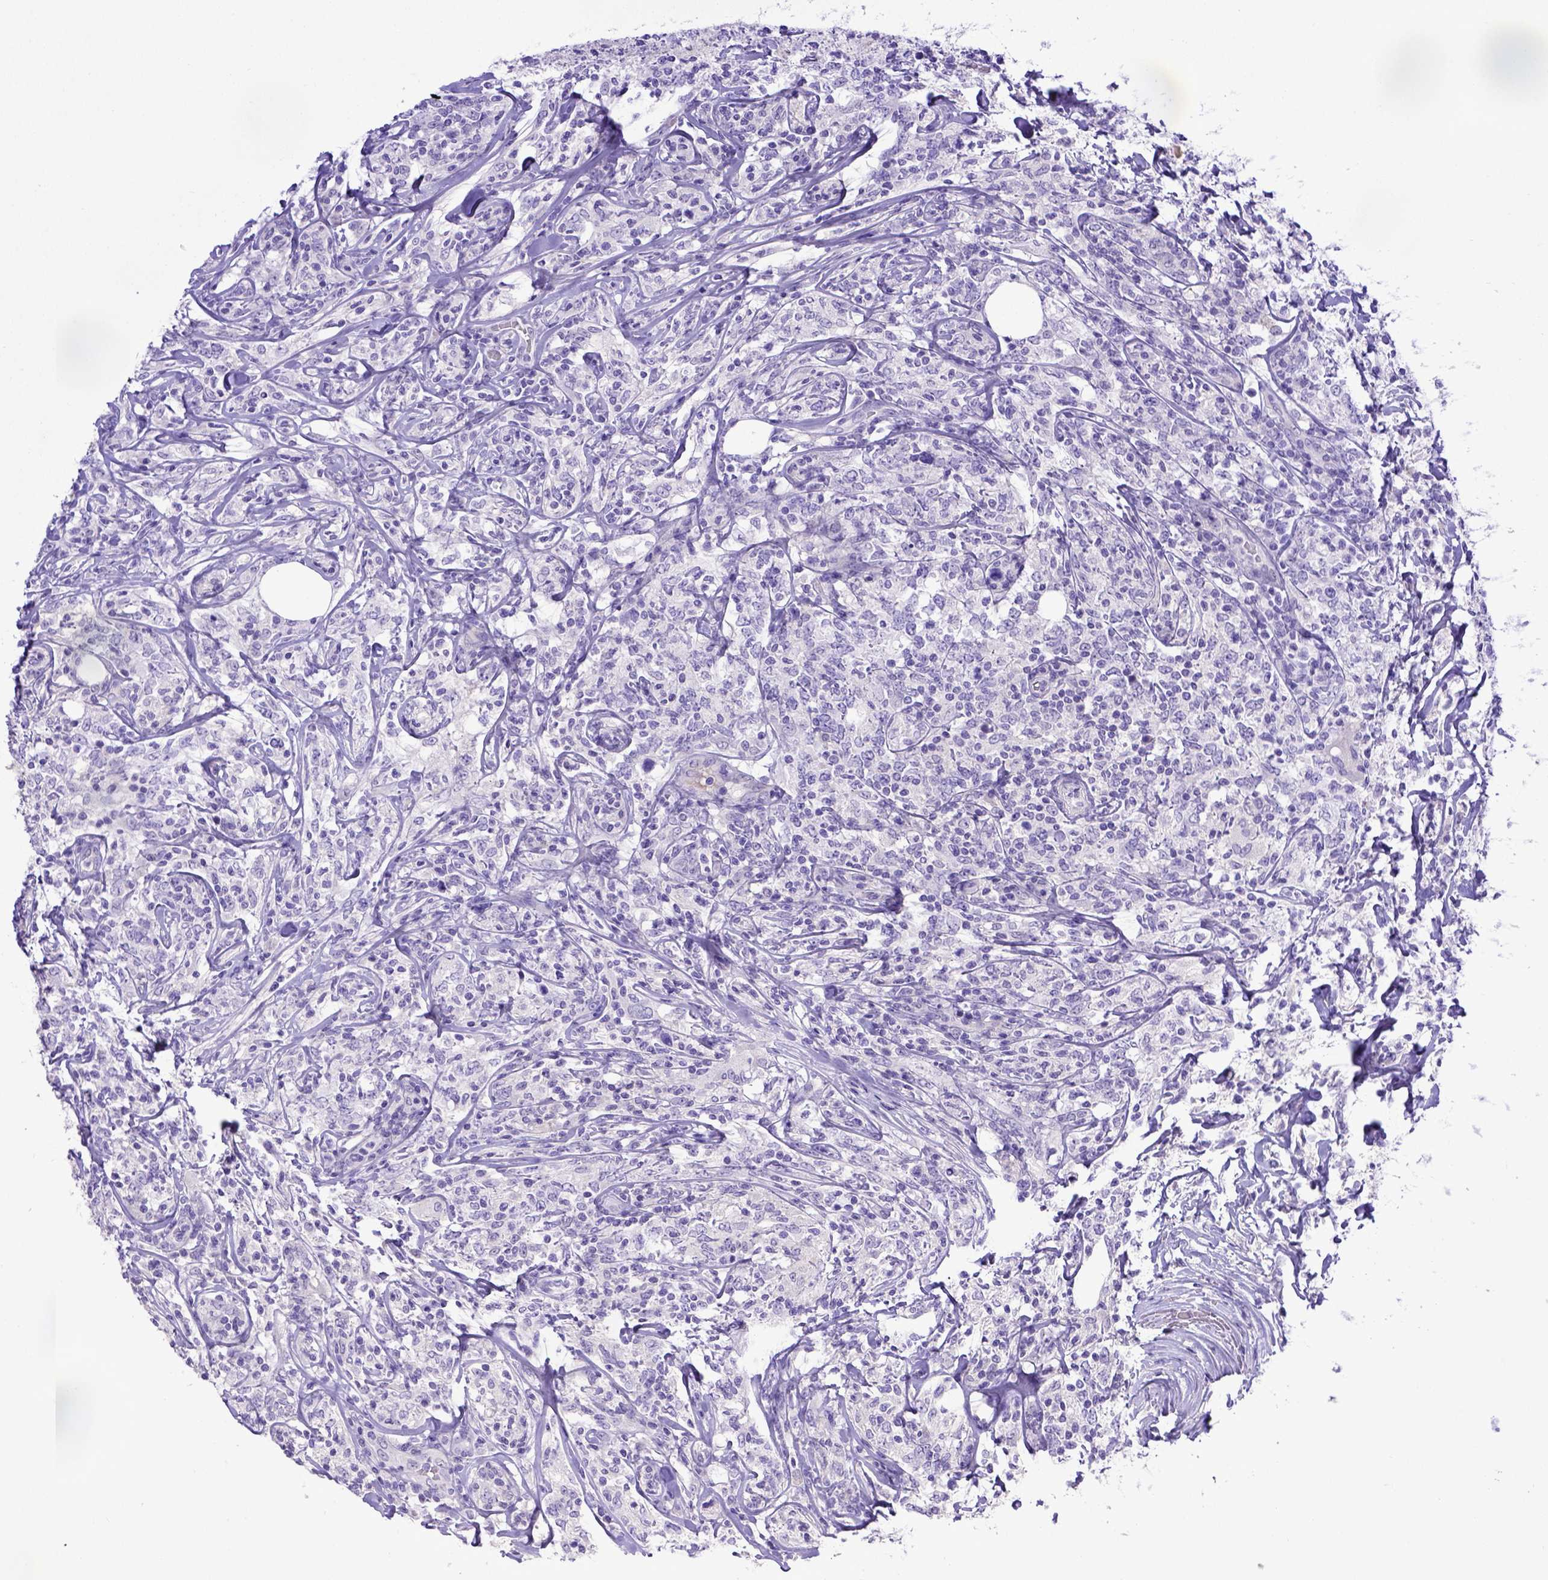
{"staining": {"intensity": "negative", "quantity": "none", "location": "none"}, "tissue": "lymphoma", "cell_type": "Tumor cells", "image_type": "cancer", "snomed": [{"axis": "morphology", "description": "Malignant lymphoma, non-Hodgkin's type, High grade"}, {"axis": "topography", "description": "Lymph node"}], "caption": "This is an IHC photomicrograph of human high-grade malignant lymphoma, non-Hodgkin's type. There is no staining in tumor cells.", "gene": "BTN1A1", "patient": {"sex": "female", "age": 84}}